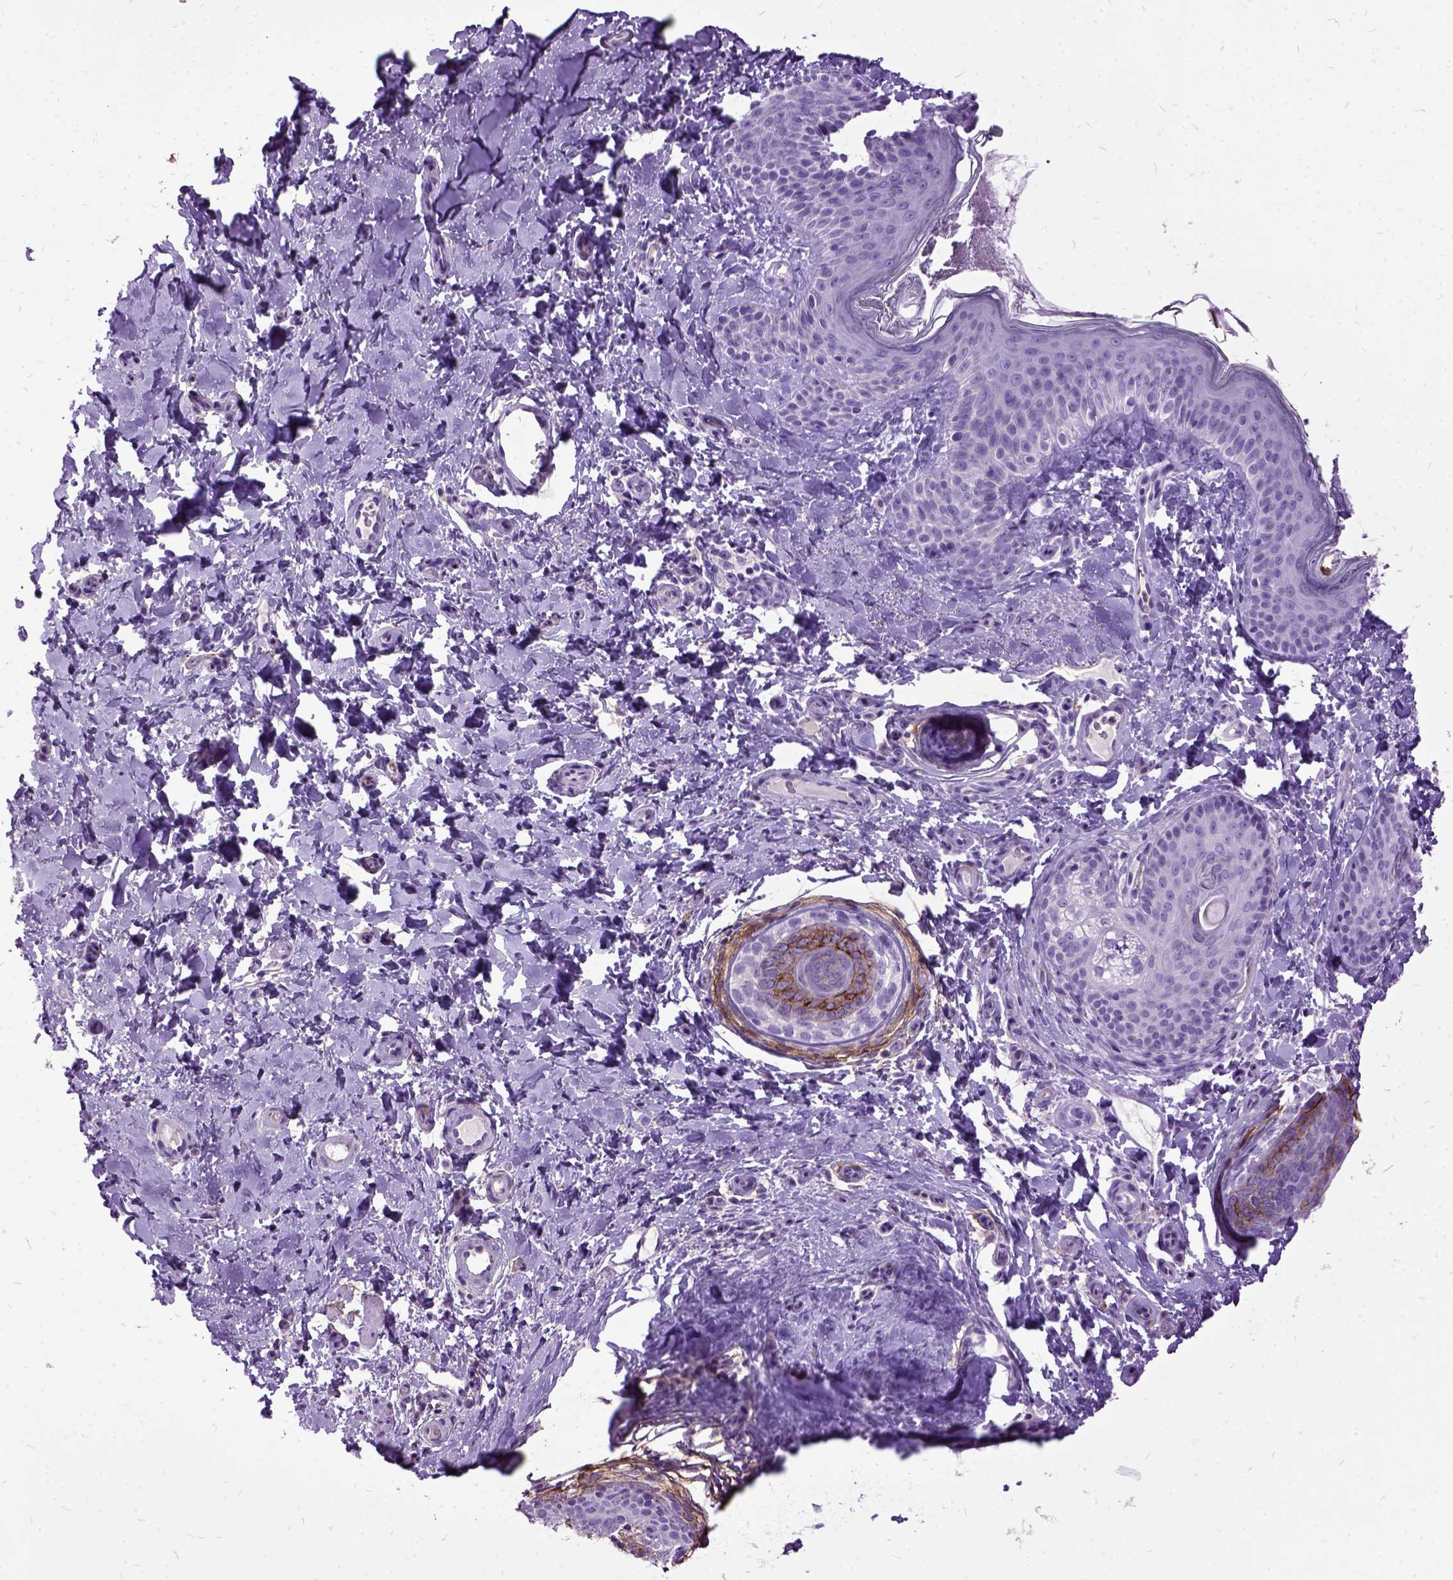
{"staining": {"intensity": "strong", "quantity": "25%-75%", "location": "cytoplasmic/membranous"}, "tissue": "skin cancer", "cell_type": "Tumor cells", "image_type": "cancer", "snomed": [{"axis": "morphology", "description": "Basal cell carcinoma"}, {"axis": "topography", "description": "Skin"}], "caption": "Immunohistochemical staining of skin cancer displays high levels of strong cytoplasmic/membranous protein expression in approximately 25%-75% of tumor cells. Nuclei are stained in blue.", "gene": "MME", "patient": {"sex": "male", "age": 89}}